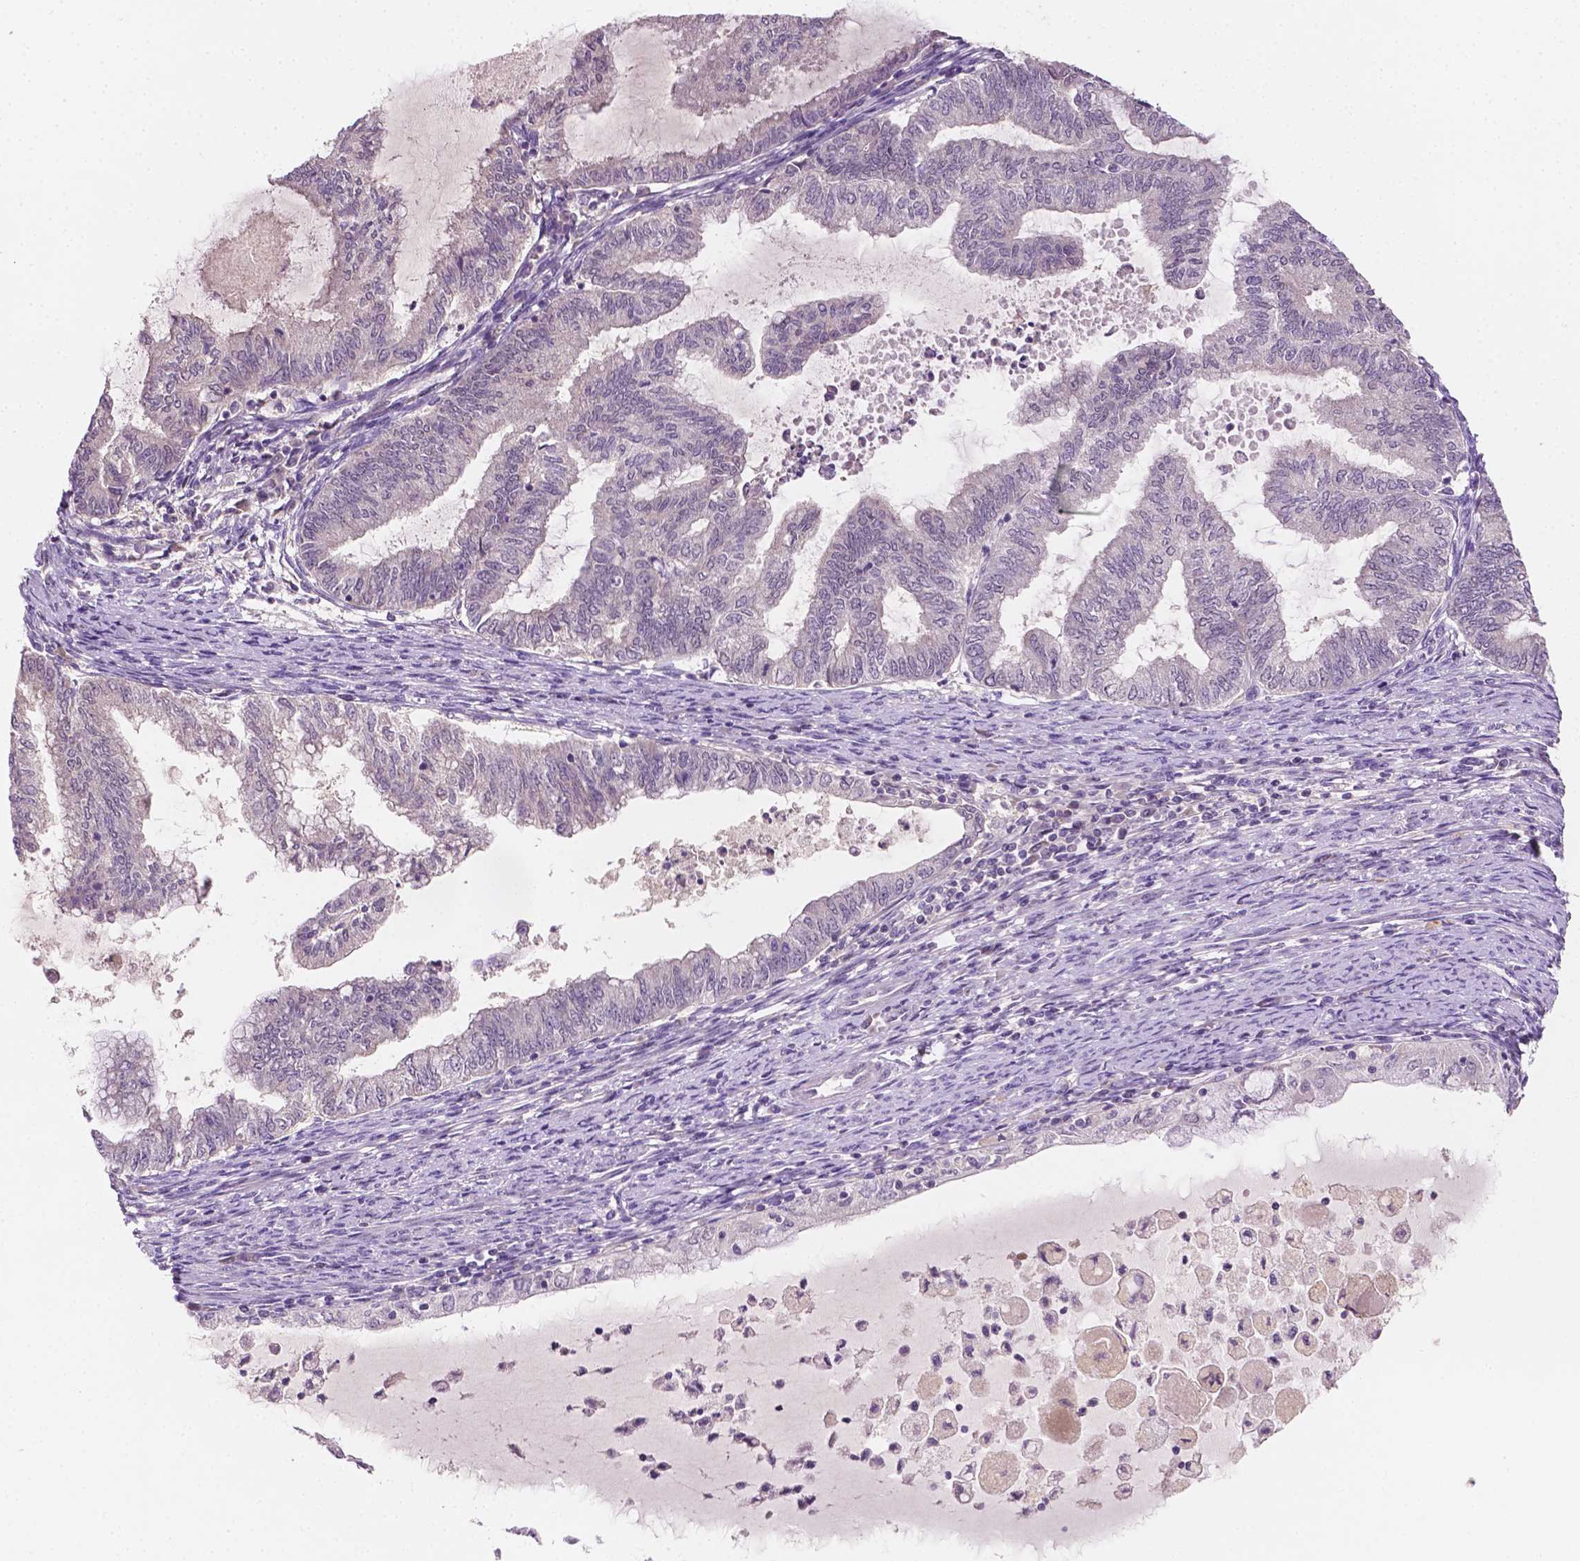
{"staining": {"intensity": "negative", "quantity": "none", "location": "none"}, "tissue": "endometrial cancer", "cell_type": "Tumor cells", "image_type": "cancer", "snomed": [{"axis": "morphology", "description": "Adenocarcinoma, NOS"}, {"axis": "topography", "description": "Endometrium"}], "caption": "Tumor cells show no significant protein expression in endometrial adenocarcinoma. (Stains: DAB (3,3'-diaminobenzidine) immunohistochemistry with hematoxylin counter stain, Microscopy: brightfield microscopy at high magnification).", "gene": "MROH6", "patient": {"sex": "female", "age": 79}}